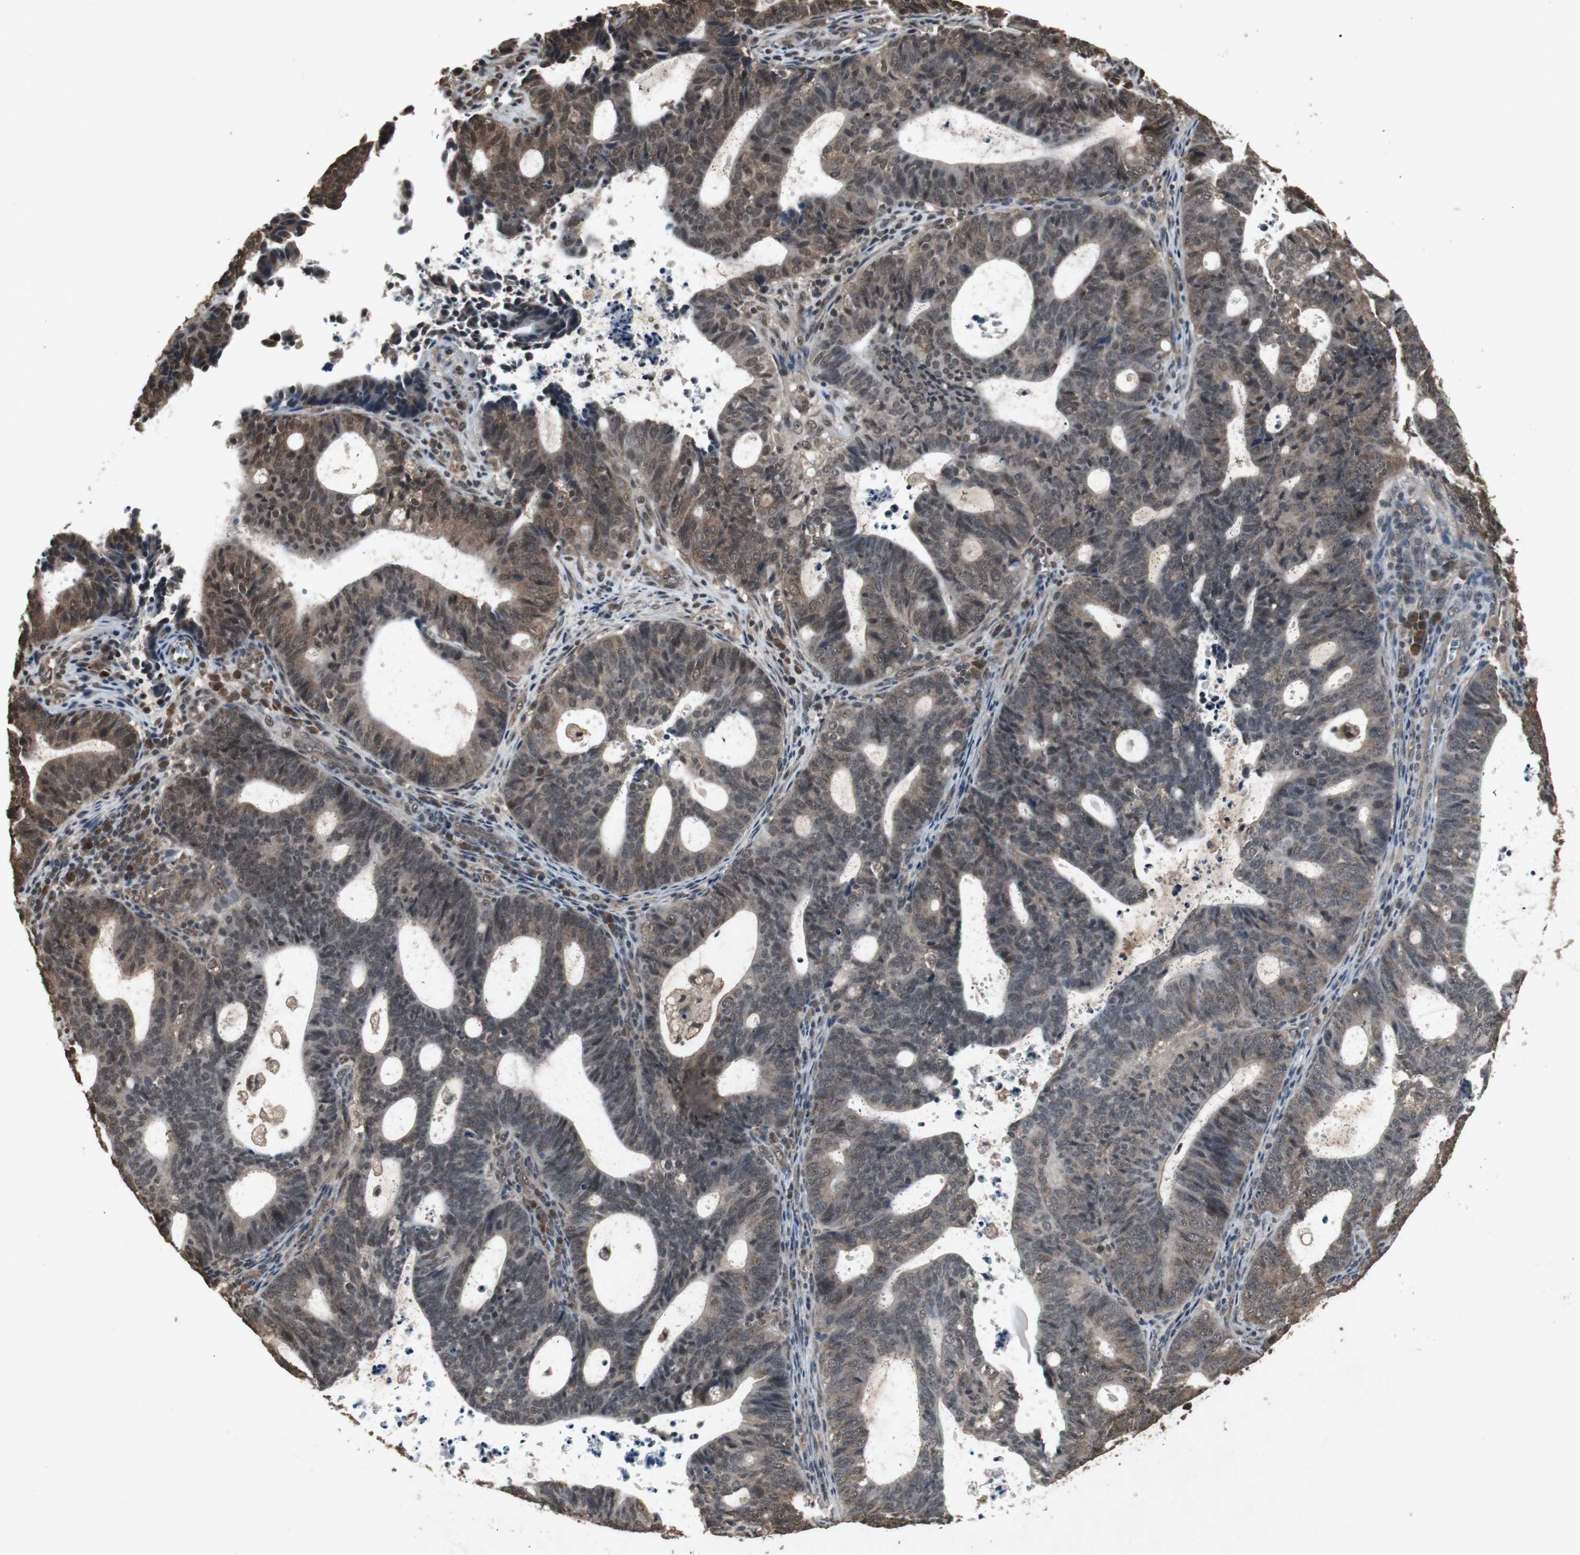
{"staining": {"intensity": "moderate", "quantity": ">75%", "location": "cytoplasmic/membranous,nuclear"}, "tissue": "endometrial cancer", "cell_type": "Tumor cells", "image_type": "cancer", "snomed": [{"axis": "morphology", "description": "Adenocarcinoma, NOS"}, {"axis": "topography", "description": "Uterus"}], "caption": "The histopathology image reveals a brown stain indicating the presence of a protein in the cytoplasmic/membranous and nuclear of tumor cells in endometrial adenocarcinoma.", "gene": "EMX1", "patient": {"sex": "female", "age": 83}}